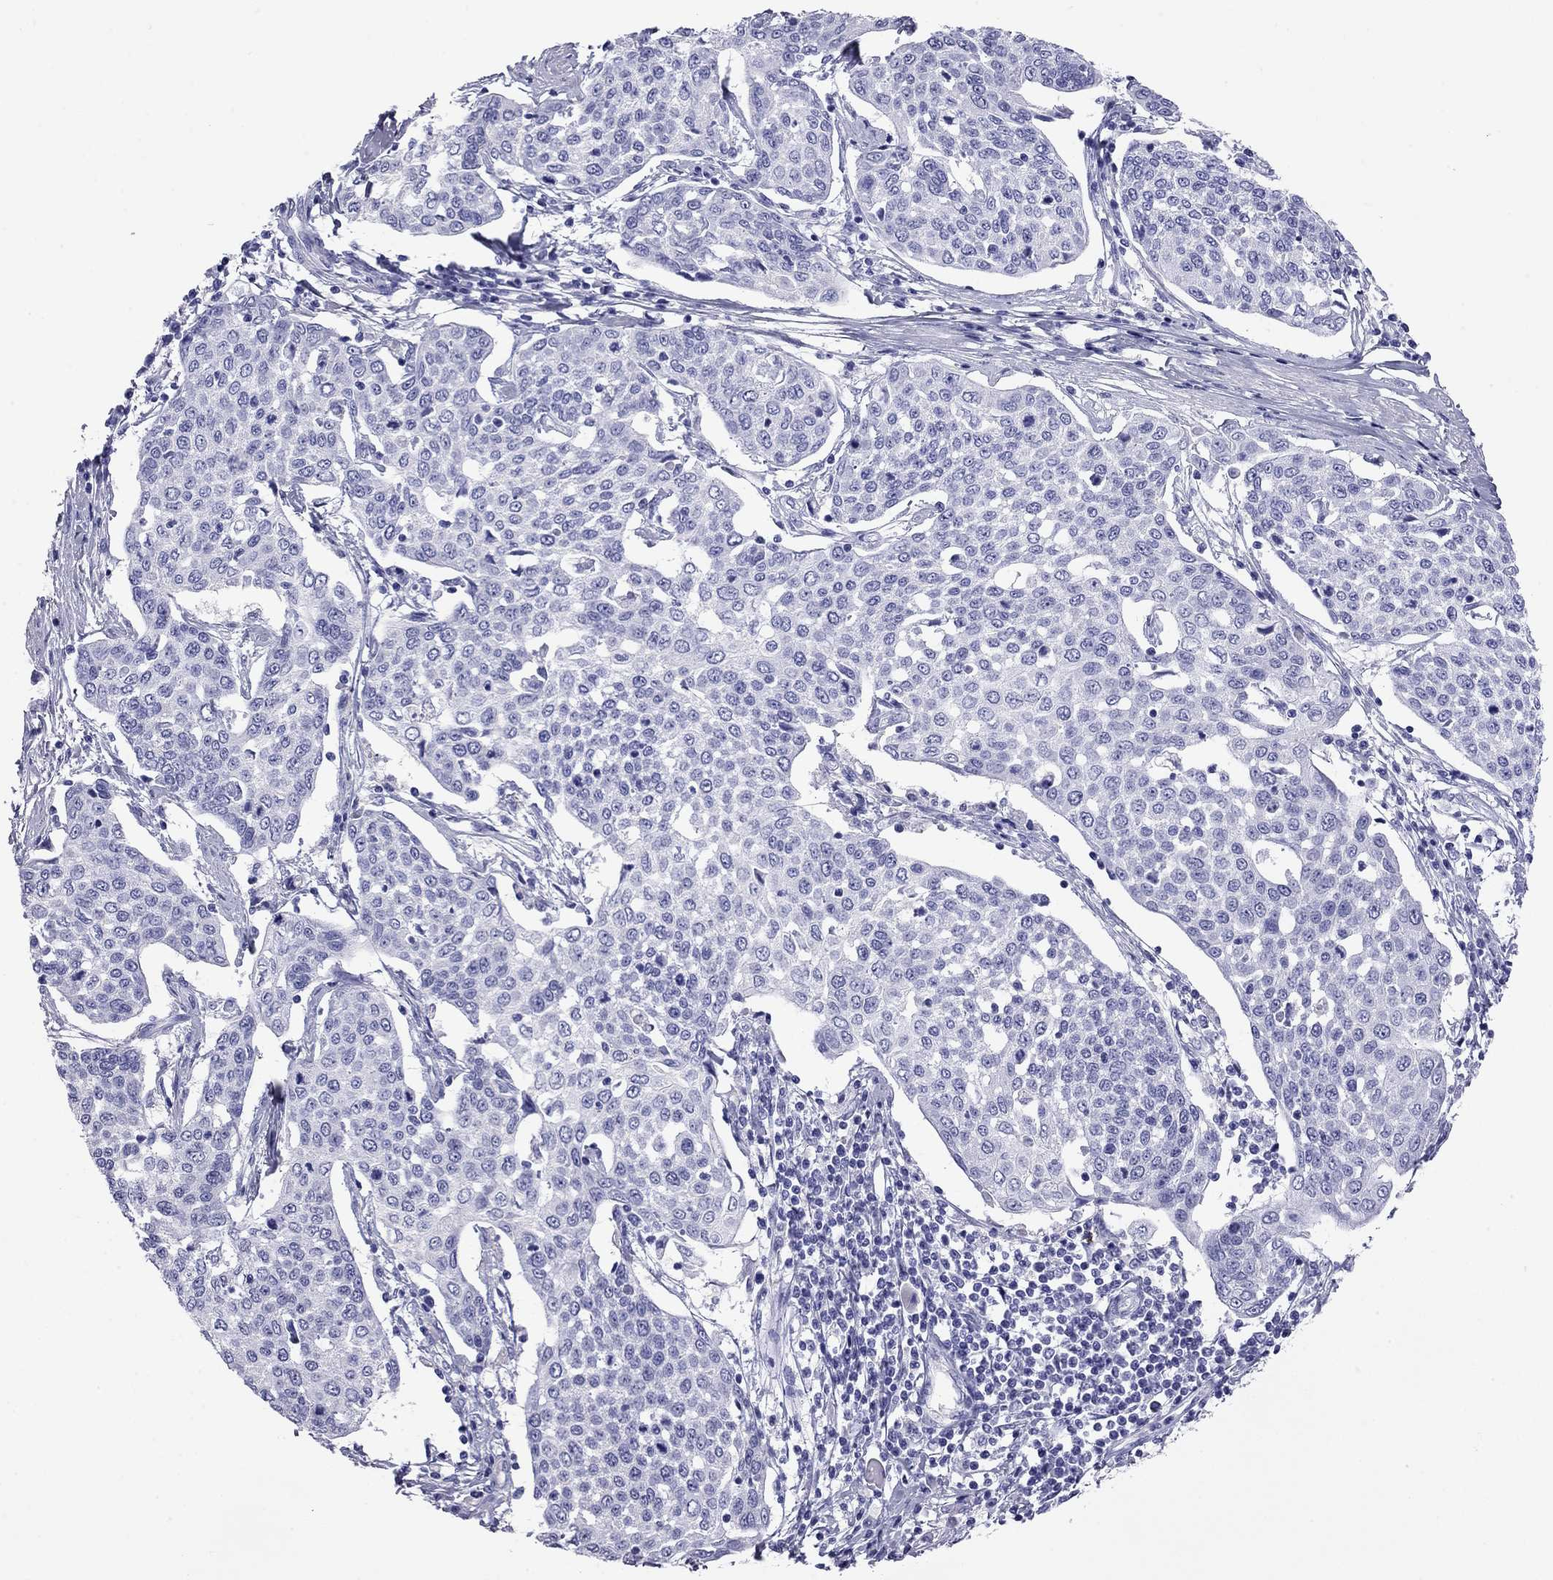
{"staining": {"intensity": "negative", "quantity": "none", "location": "none"}, "tissue": "cervical cancer", "cell_type": "Tumor cells", "image_type": "cancer", "snomed": [{"axis": "morphology", "description": "Squamous cell carcinoma, NOS"}, {"axis": "topography", "description": "Cervix"}], "caption": "This is an IHC photomicrograph of human cervical squamous cell carcinoma. There is no positivity in tumor cells.", "gene": "ODF4", "patient": {"sex": "female", "age": 34}}